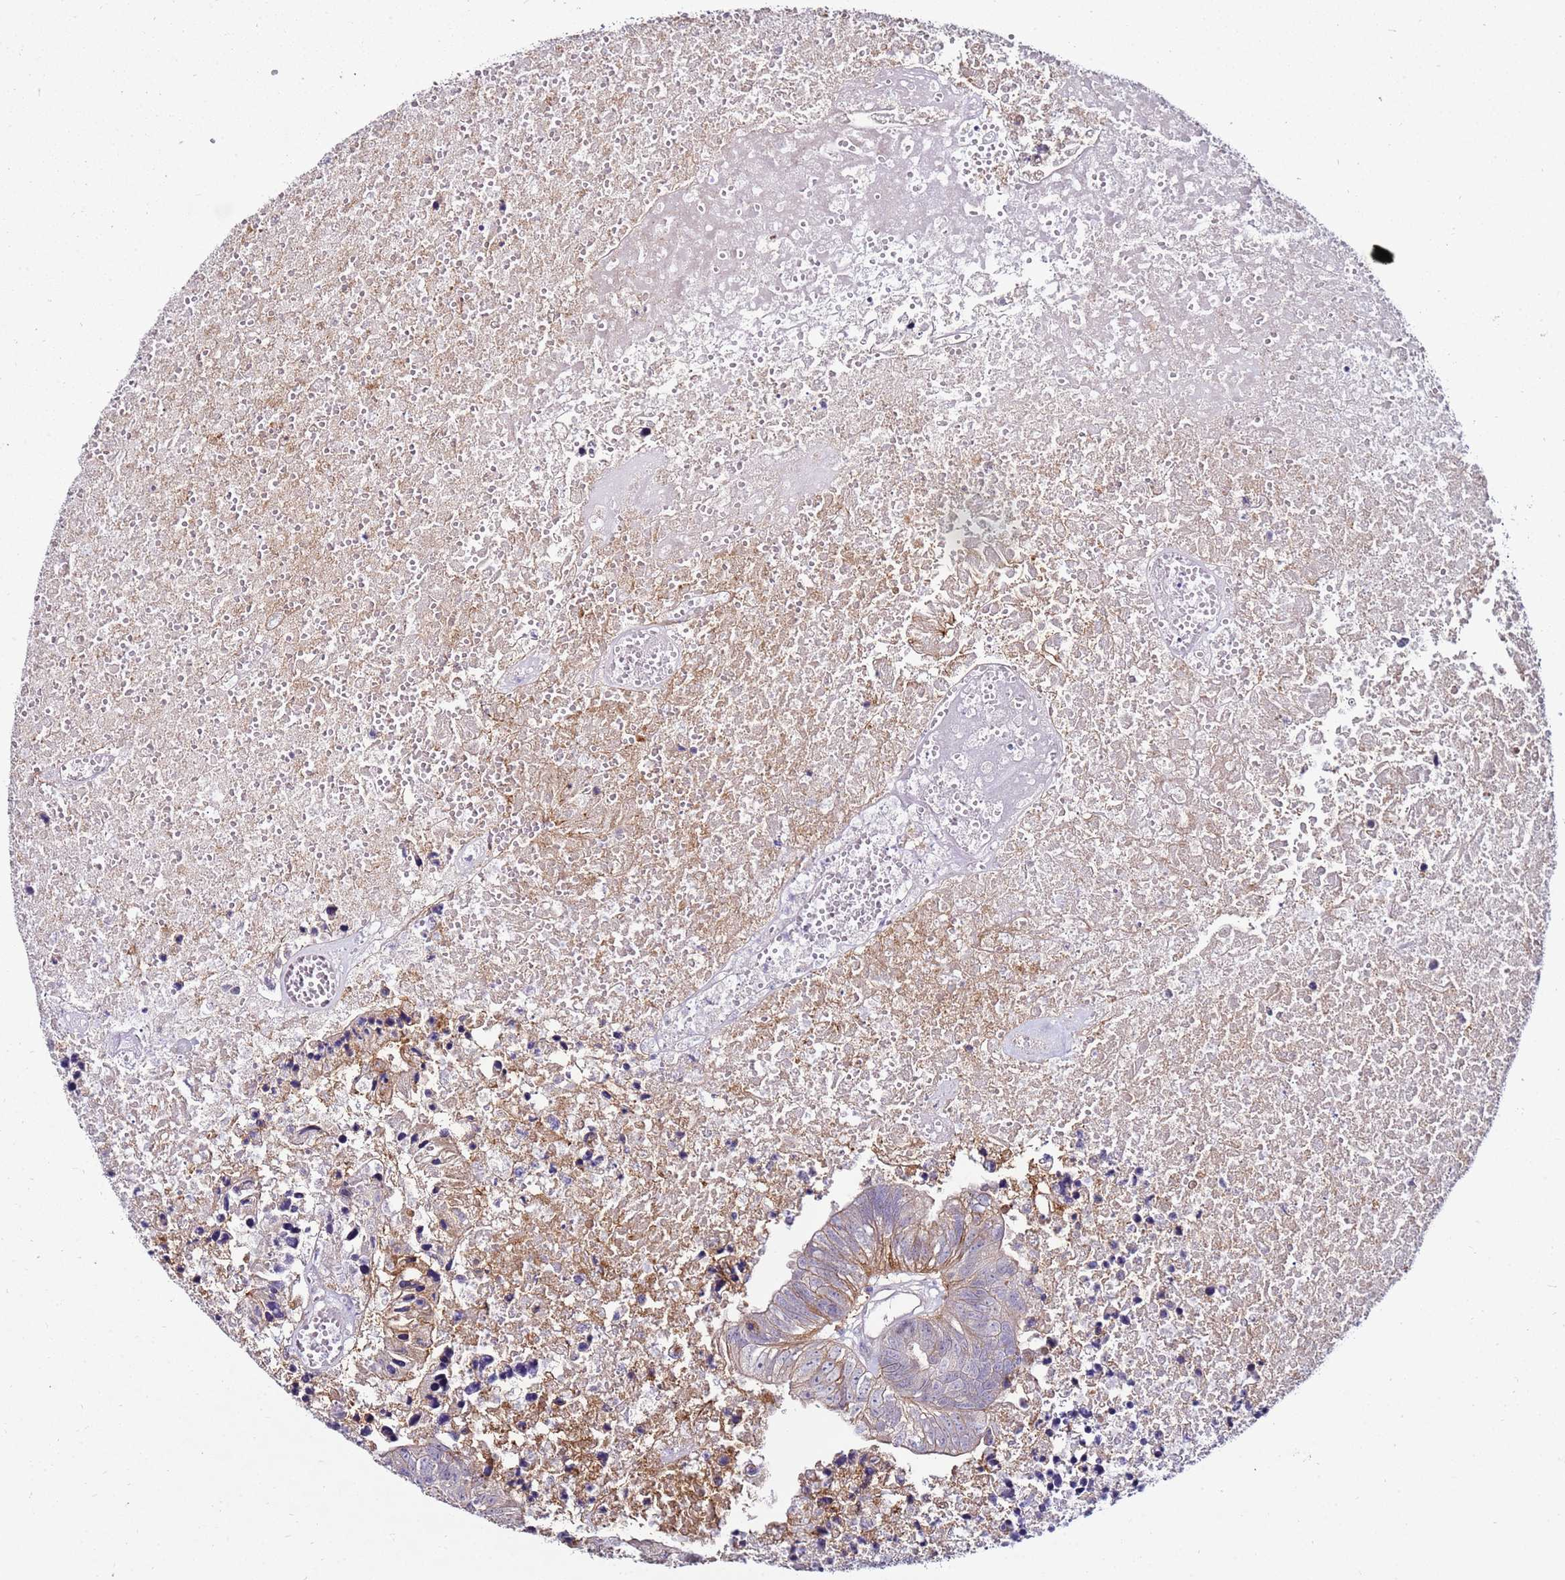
{"staining": {"intensity": "moderate", "quantity": "<25%", "location": "cytoplasmic/membranous"}, "tissue": "colorectal cancer", "cell_type": "Tumor cells", "image_type": "cancer", "snomed": [{"axis": "morphology", "description": "Adenocarcinoma, NOS"}, {"axis": "topography", "description": "Colon"}], "caption": "A histopathology image of adenocarcinoma (colorectal) stained for a protein displays moderate cytoplasmic/membranous brown staining in tumor cells. (brown staining indicates protein expression, while blue staining denotes nuclei).", "gene": "GPN3", "patient": {"sex": "female", "age": 48}}